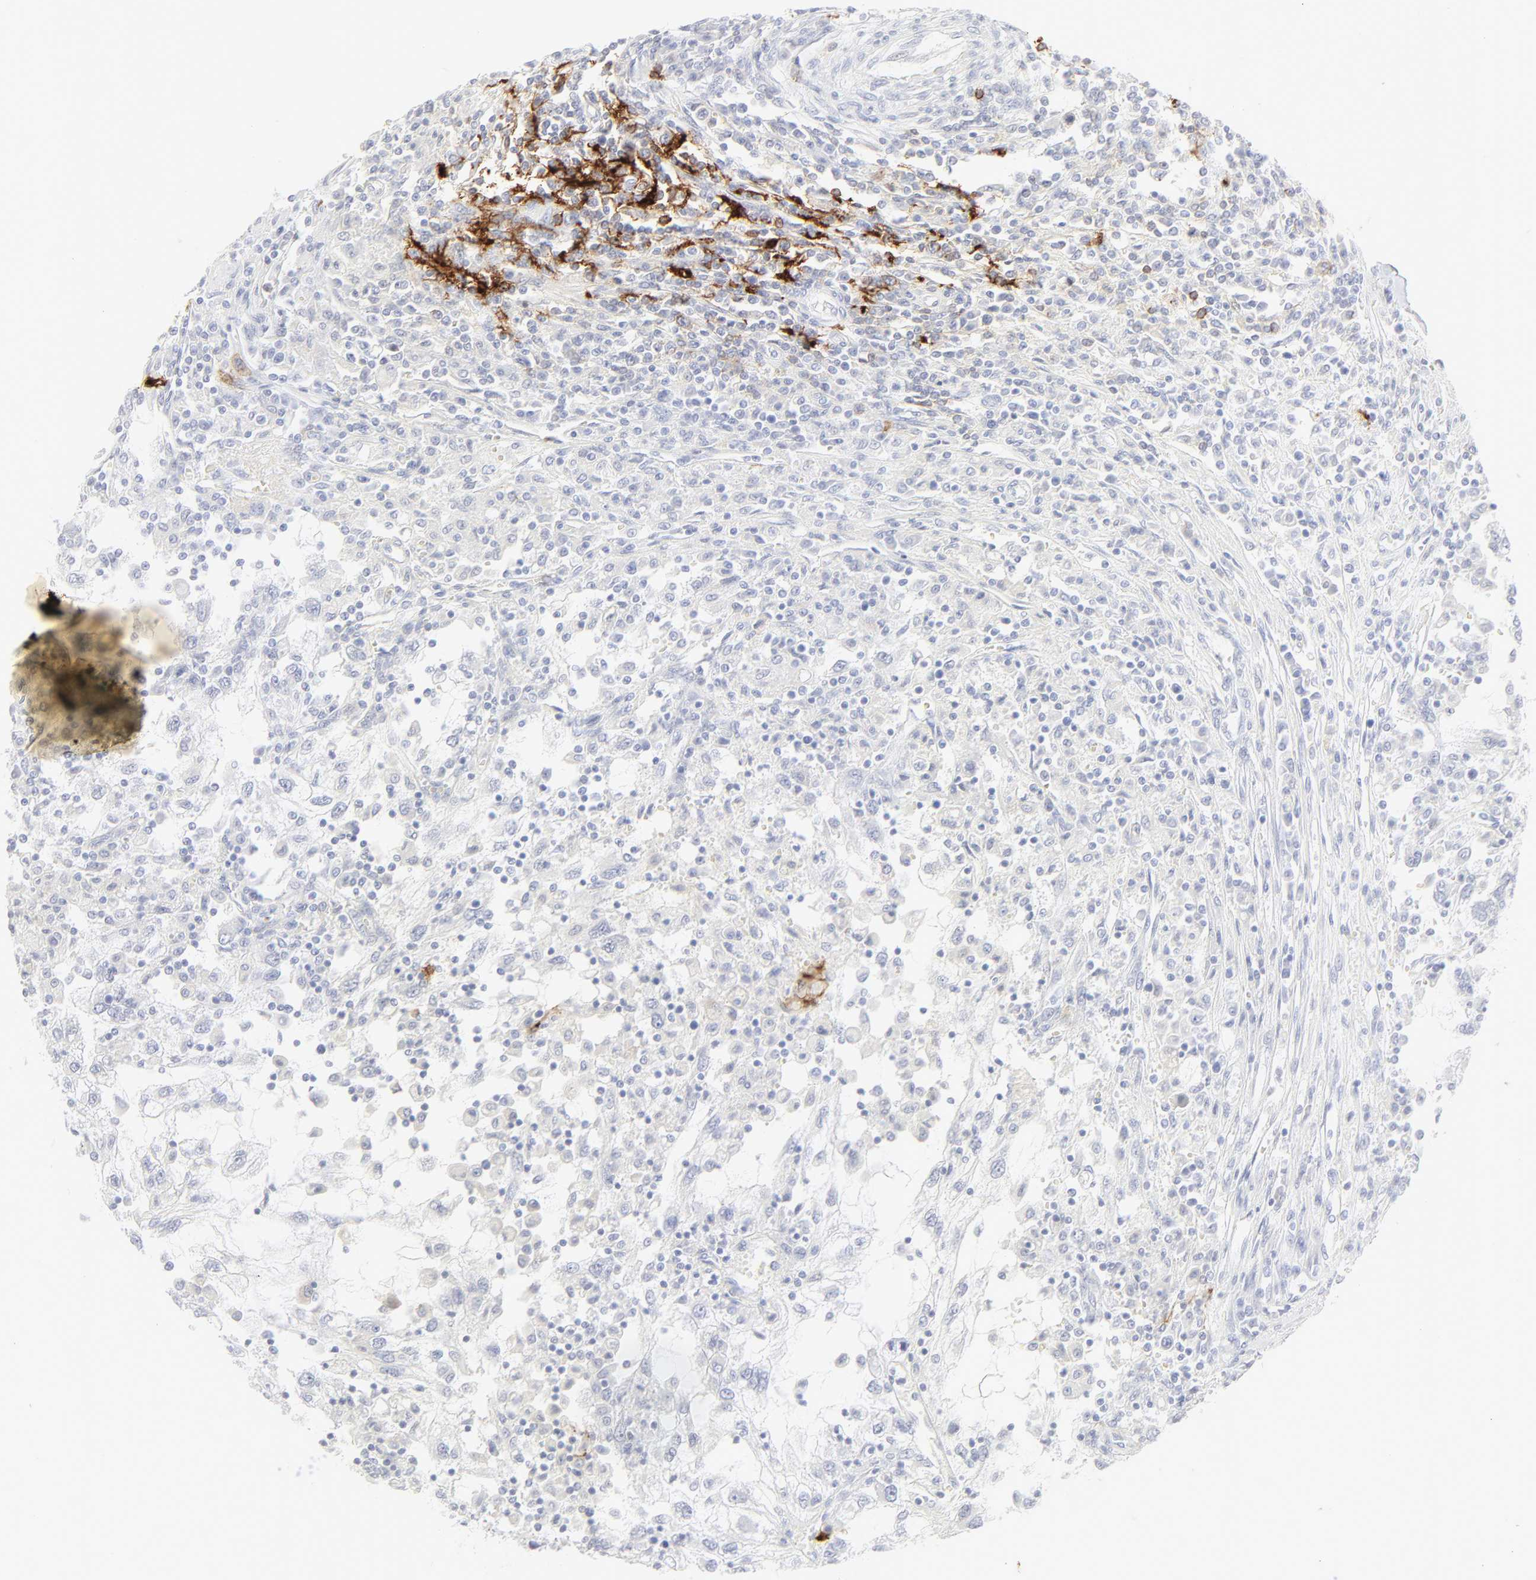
{"staining": {"intensity": "negative", "quantity": "none", "location": "none"}, "tissue": "renal cancer", "cell_type": "Tumor cells", "image_type": "cancer", "snomed": [{"axis": "morphology", "description": "Normal tissue, NOS"}, {"axis": "morphology", "description": "Adenocarcinoma, NOS"}, {"axis": "topography", "description": "Kidney"}], "caption": "A high-resolution image shows immunohistochemistry staining of adenocarcinoma (renal), which shows no significant staining in tumor cells. (Brightfield microscopy of DAB immunohistochemistry (IHC) at high magnification).", "gene": "CCR7", "patient": {"sex": "male", "age": 71}}